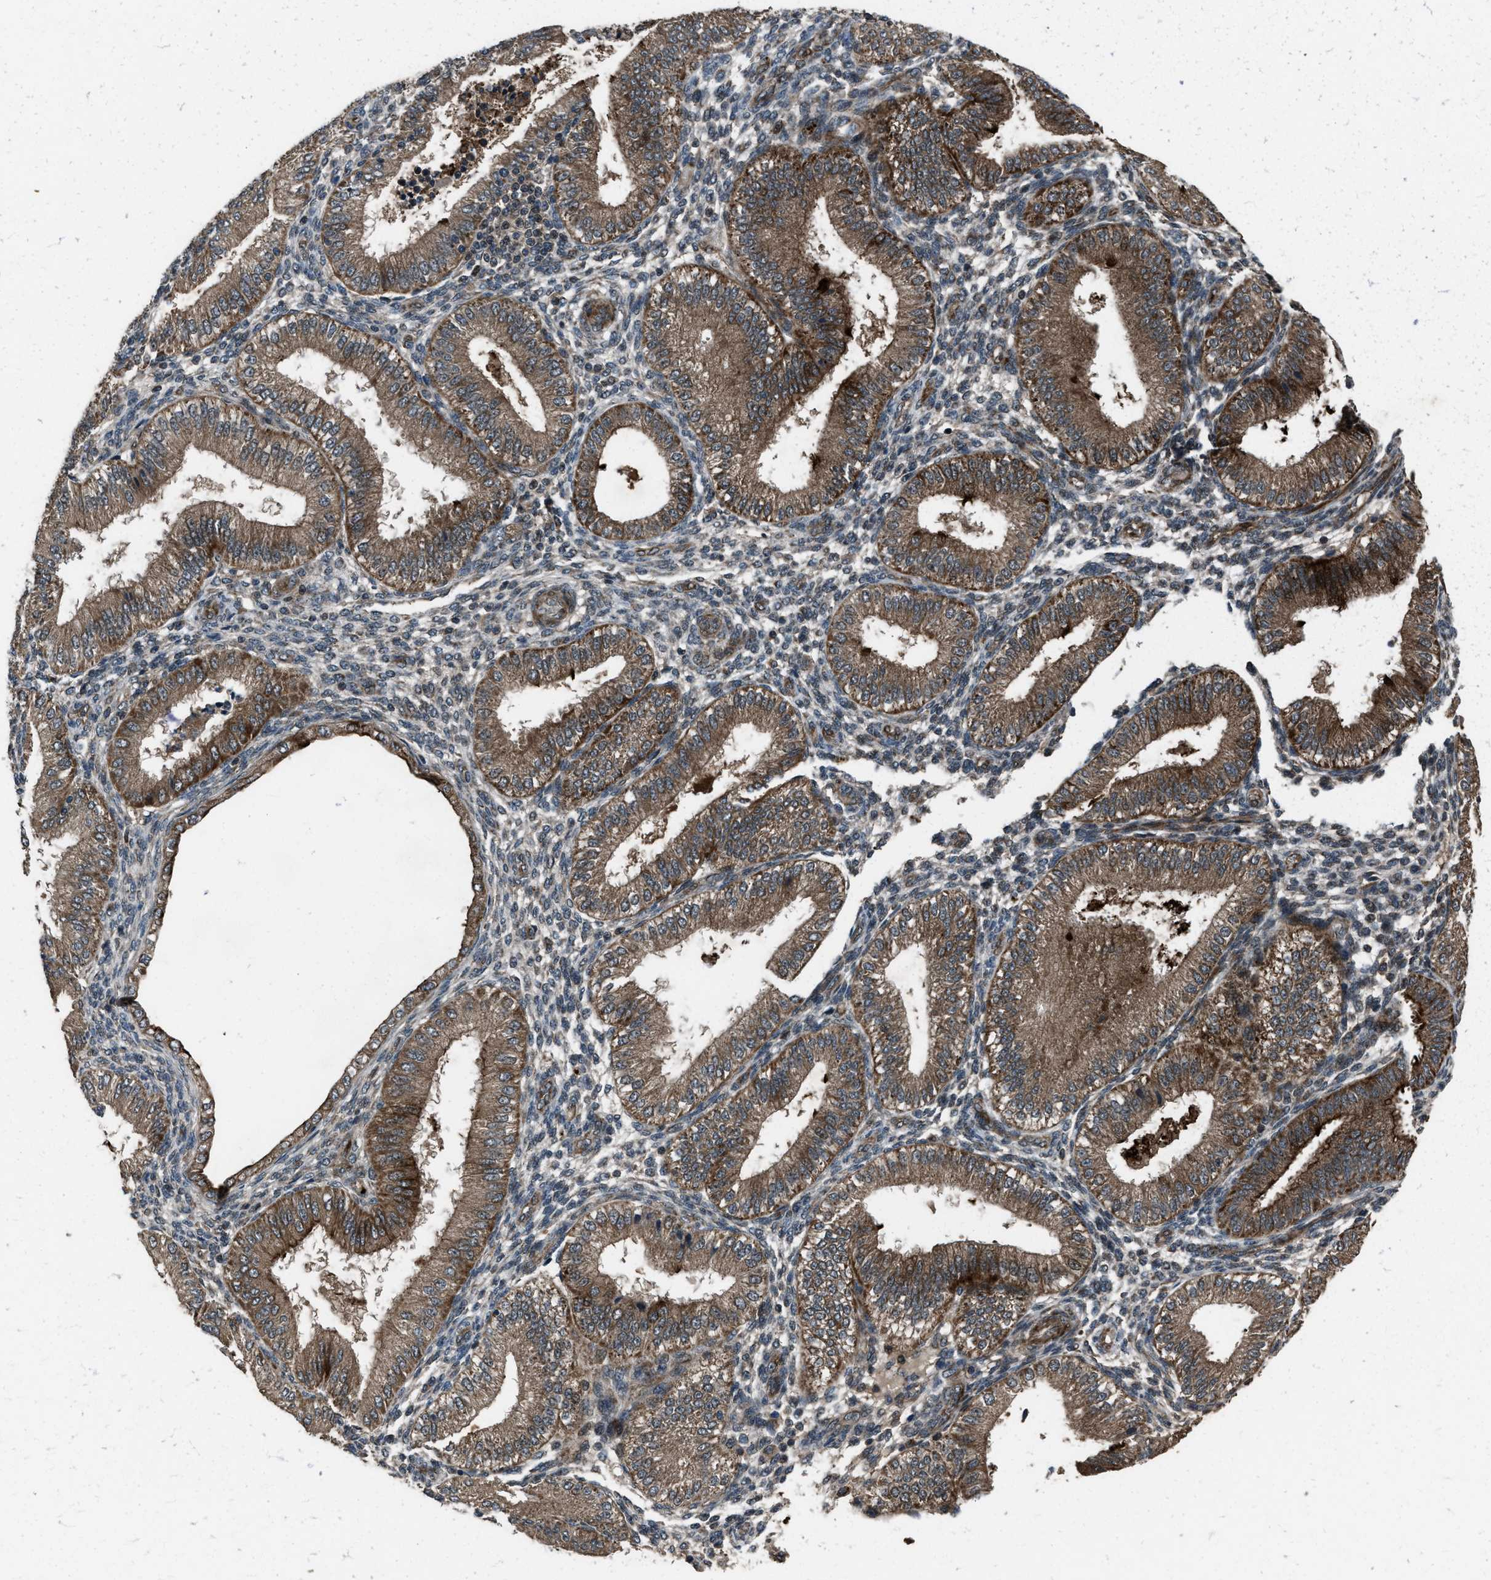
{"staining": {"intensity": "weak", "quantity": "<25%", "location": "nuclear"}, "tissue": "endometrium", "cell_type": "Cells in endometrial stroma", "image_type": "normal", "snomed": [{"axis": "morphology", "description": "Normal tissue, NOS"}, {"axis": "topography", "description": "Endometrium"}], "caption": "An immunohistochemistry (IHC) histopathology image of benign endometrium is shown. There is no staining in cells in endometrial stroma of endometrium. (Brightfield microscopy of DAB IHC at high magnification).", "gene": "IRAK4", "patient": {"sex": "female", "age": 39}}